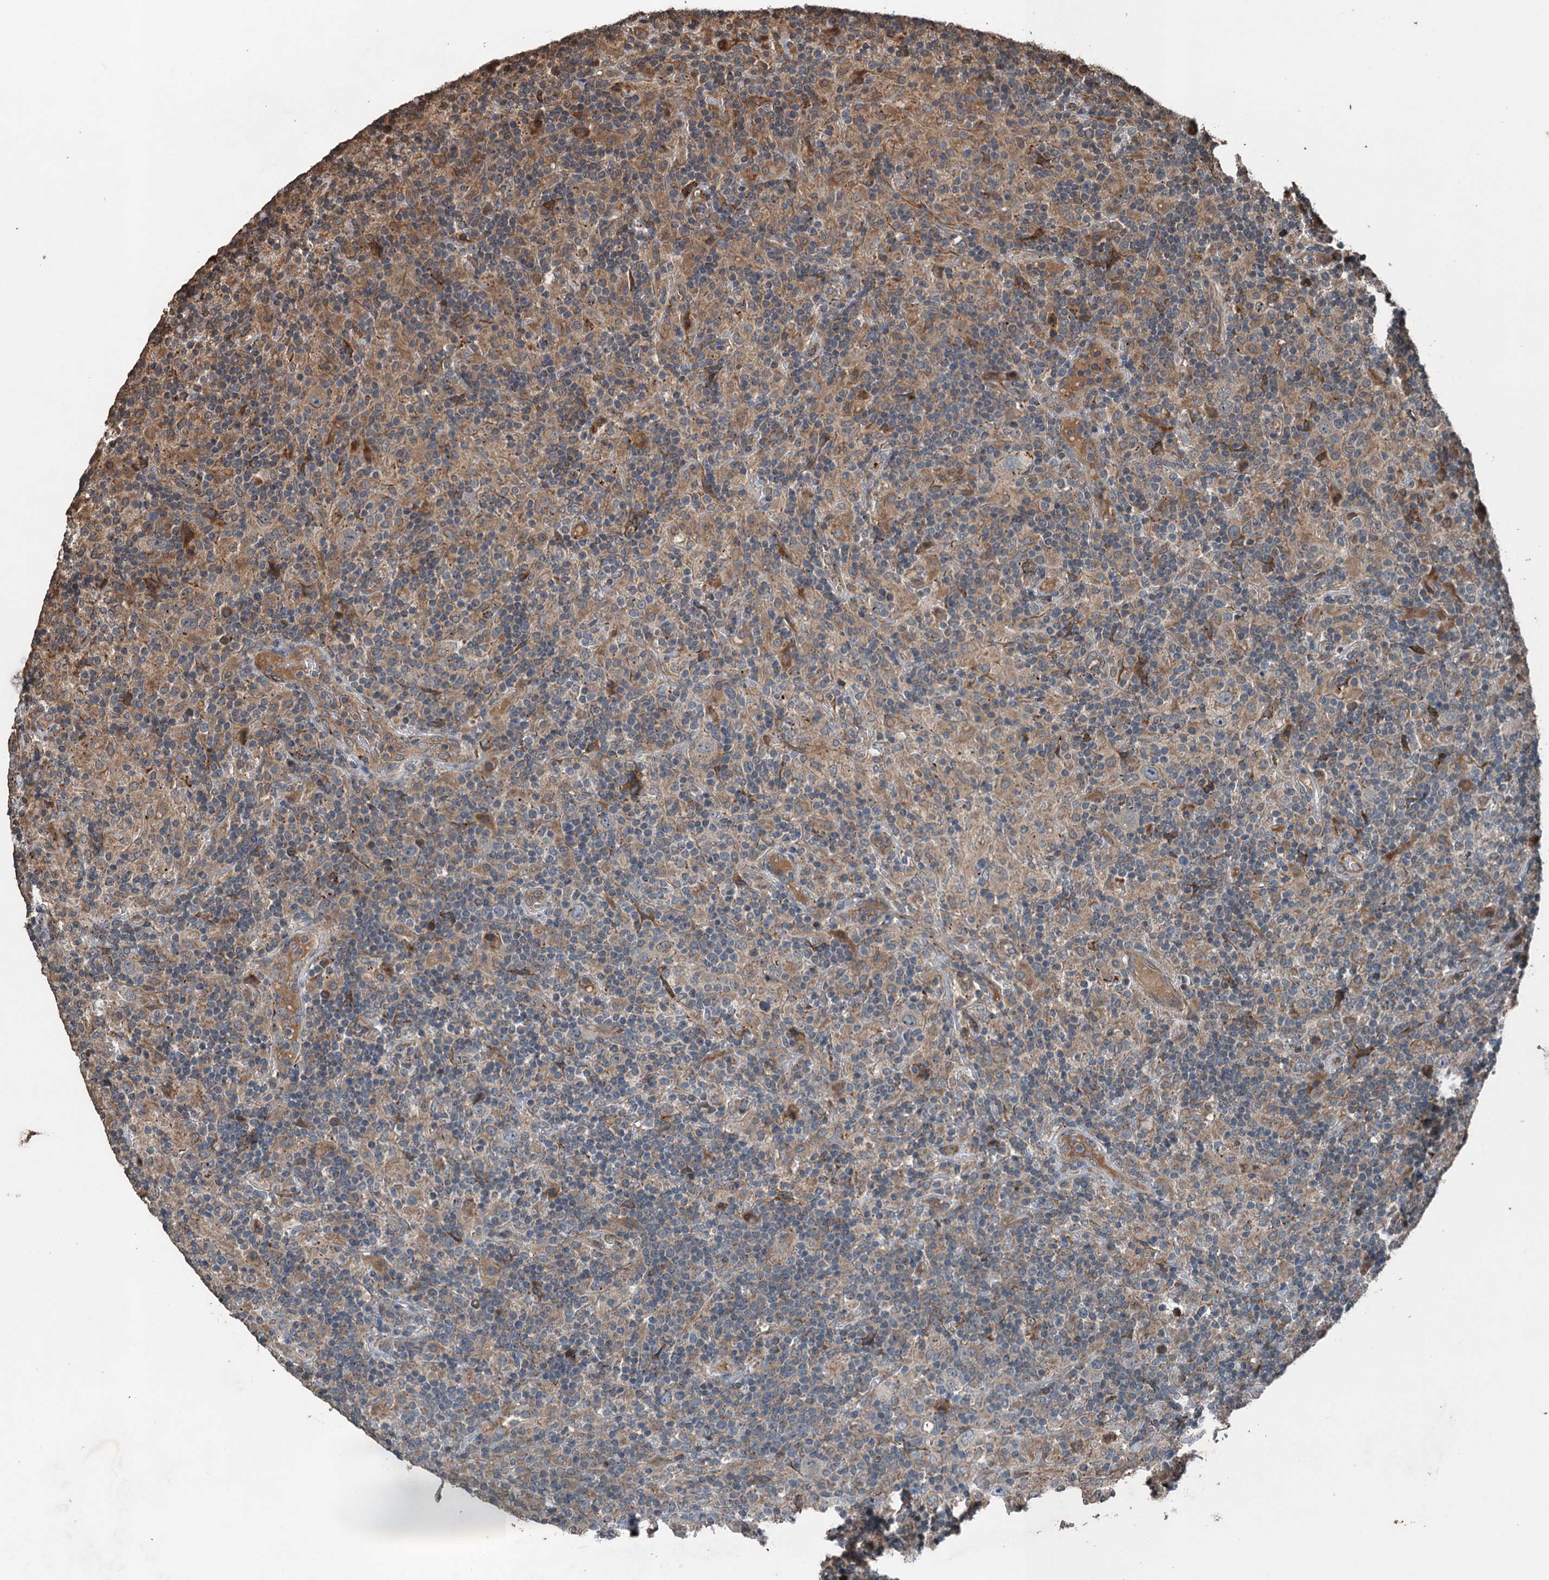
{"staining": {"intensity": "negative", "quantity": "none", "location": "none"}, "tissue": "lymphoma", "cell_type": "Tumor cells", "image_type": "cancer", "snomed": [{"axis": "morphology", "description": "Hodgkin's disease, NOS"}, {"axis": "topography", "description": "Lymph node"}], "caption": "Immunohistochemical staining of human lymphoma demonstrates no significant expression in tumor cells. (DAB immunohistochemistry, high magnification).", "gene": "TCTN1", "patient": {"sex": "male", "age": 70}}